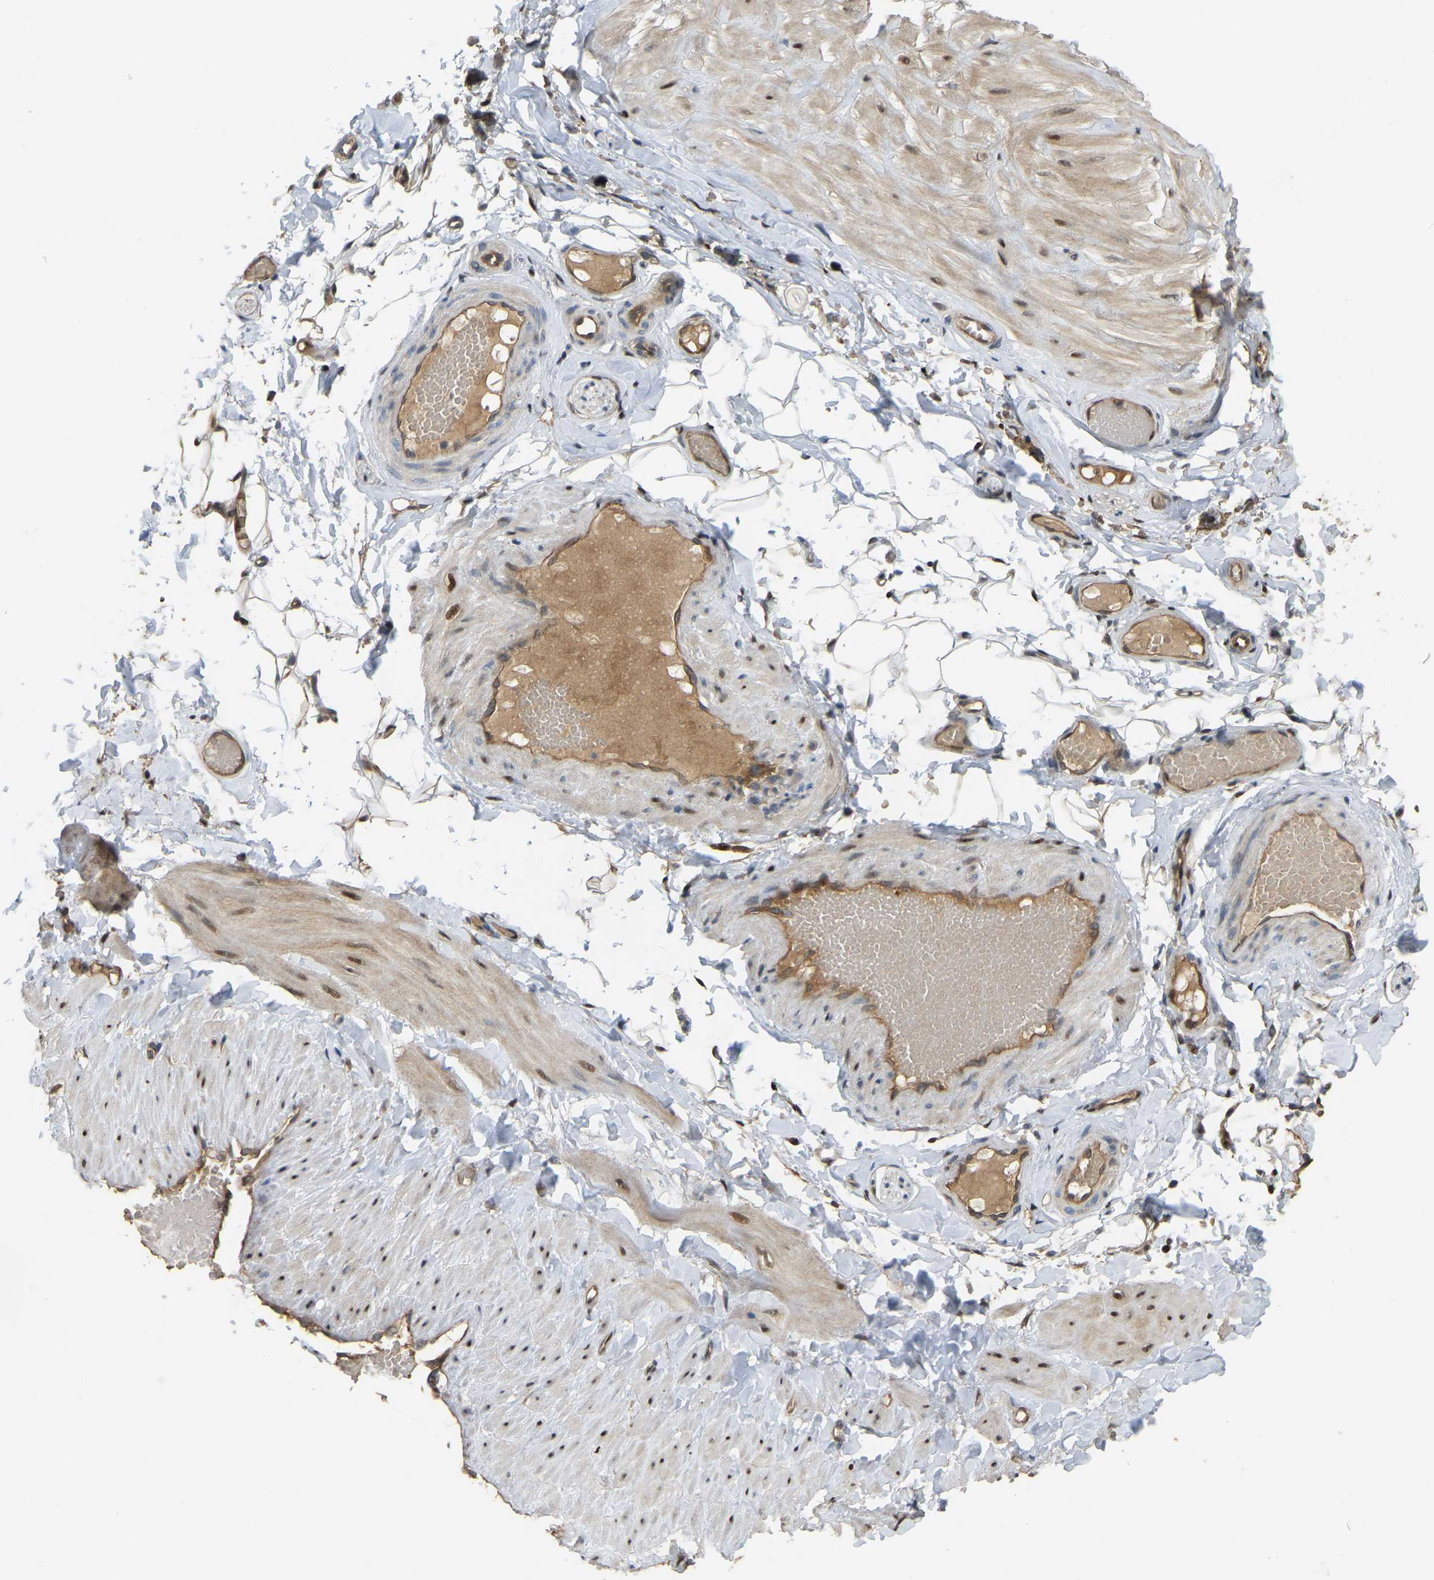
{"staining": {"intensity": "strong", "quantity": ">75%", "location": "nuclear"}, "tissue": "adipose tissue", "cell_type": "Adipocytes", "image_type": "normal", "snomed": [{"axis": "morphology", "description": "Normal tissue, NOS"}, {"axis": "topography", "description": "Adipose tissue"}, {"axis": "topography", "description": "Vascular tissue"}, {"axis": "topography", "description": "Peripheral nerve tissue"}], "caption": "An IHC photomicrograph of normal tissue is shown. Protein staining in brown labels strong nuclear positivity in adipose tissue within adipocytes.", "gene": "C21orf91", "patient": {"sex": "male", "age": 25}}